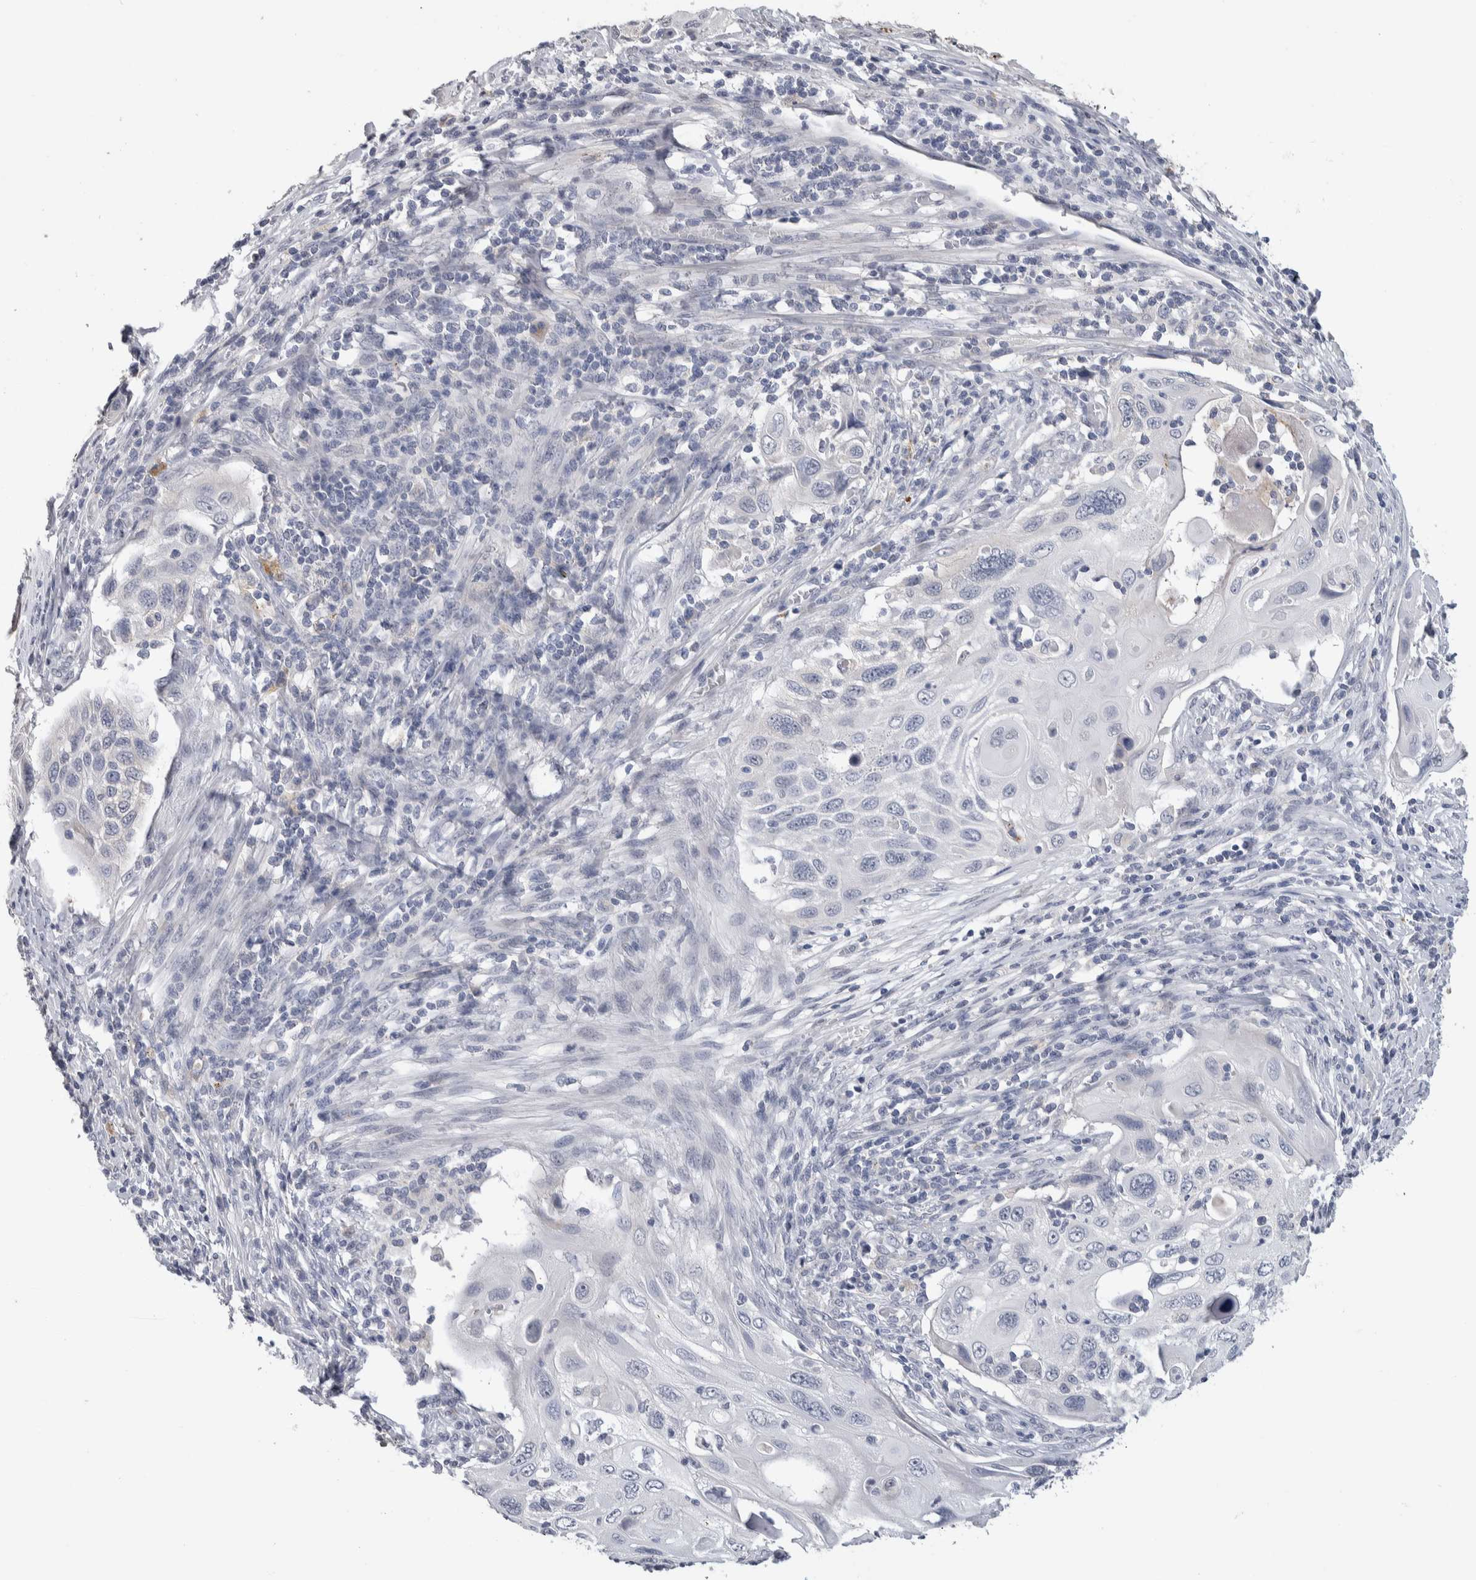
{"staining": {"intensity": "negative", "quantity": "none", "location": "none"}, "tissue": "cervical cancer", "cell_type": "Tumor cells", "image_type": "cancer", "snomed": [{"axis": "morphology", "description": "Squamous cell carcinoma, NOS"}, {"axis": "topography", "description": "Cervix"}], "caption": "There is no significant staining in tumor cells of cervical cancer. (DAB (3,3'-diaminobenzidine) immunohistochemistry with hematoxylin counter stain).", "gene": "TMEM102", "patient": {"sex": "female", "age": 70}}